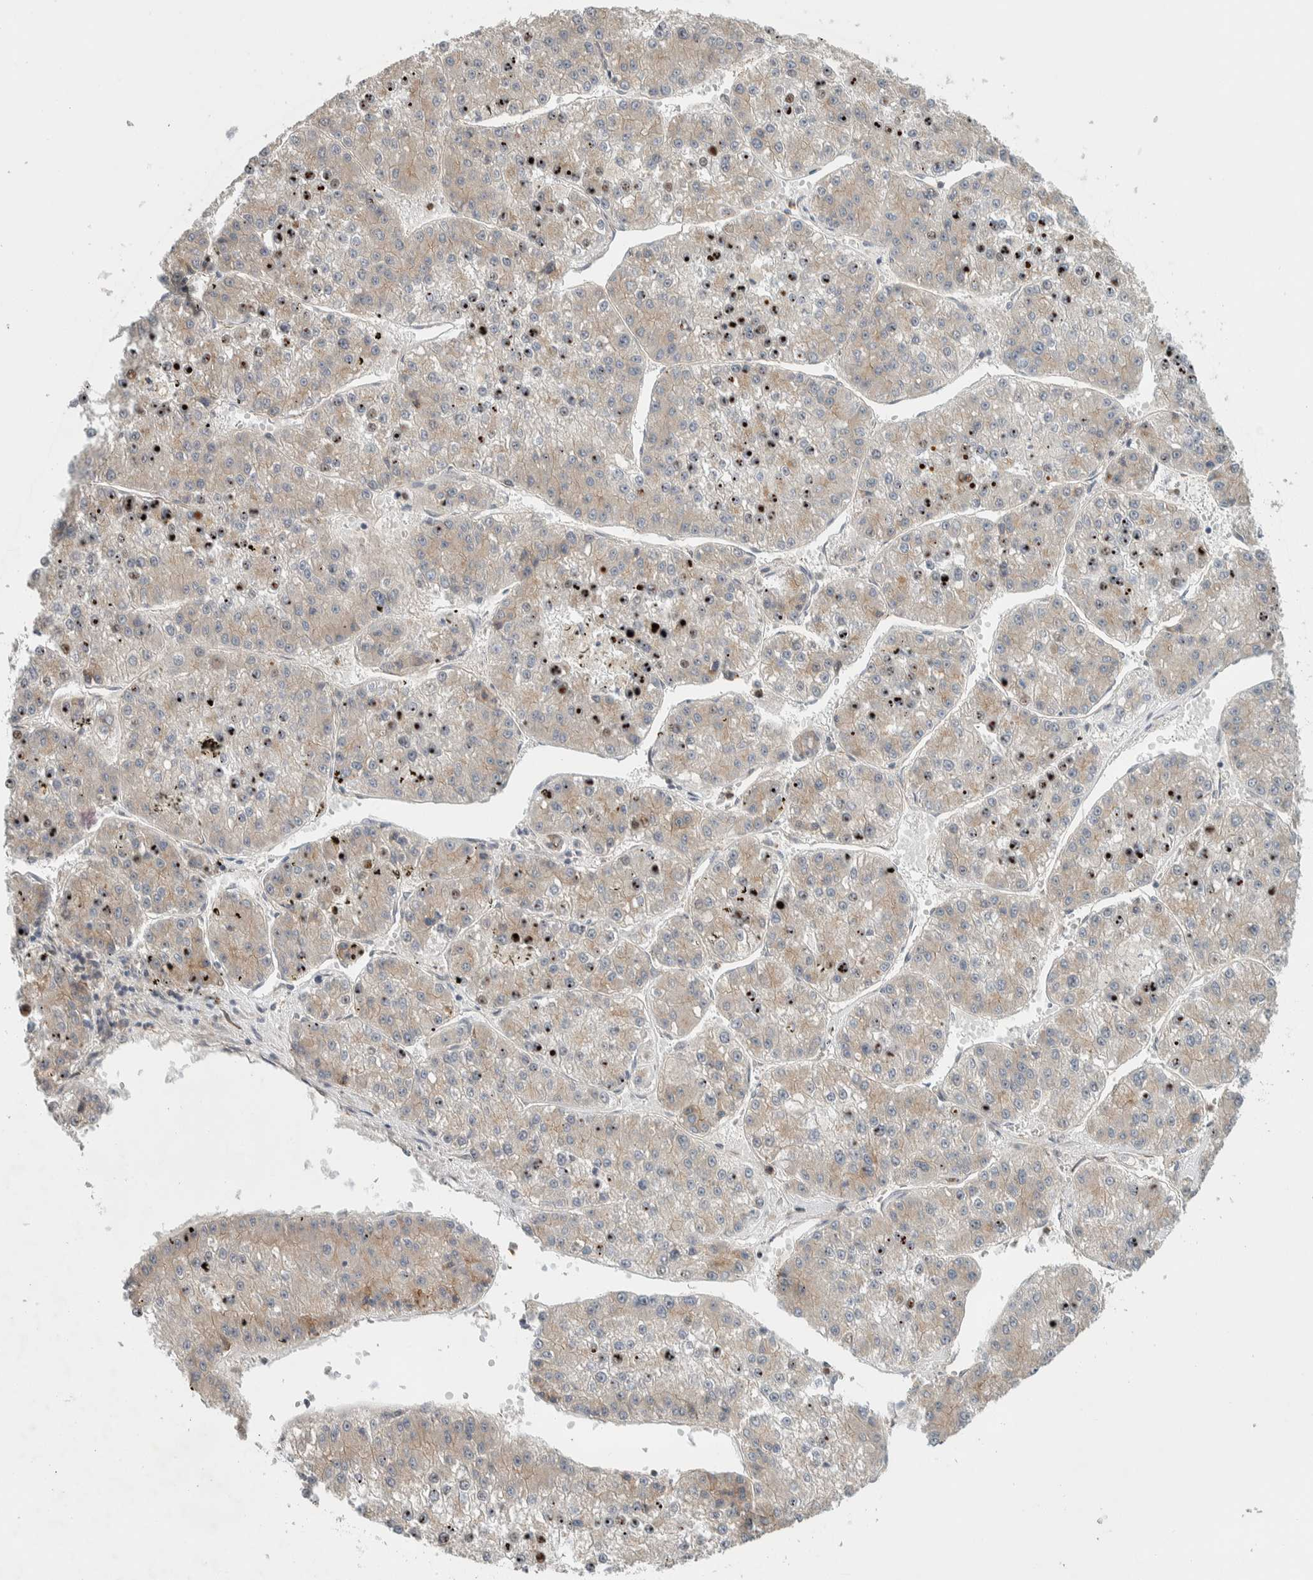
{"staining": {"intensity": "weak", "quantity": "<25%", "location": "cytoplasmic/membranous"}, "tissue": "liver cancer", "cell_type": "Tumor cells", "image_type": "cancer", "snomed": [{"axis": "morphology", "description": "Carcinoma, Hepatocellular, NOS"}, {"axis": "topography", "description": "Liver"}], "caption": "This is an immunohistochemistry photomicrograph of human liver cancer (hepatocellular carcinoma). There is no expression in tumor cells.", "gene": "DEPTOR", "patient": {"sex": "female", "age": 73}}